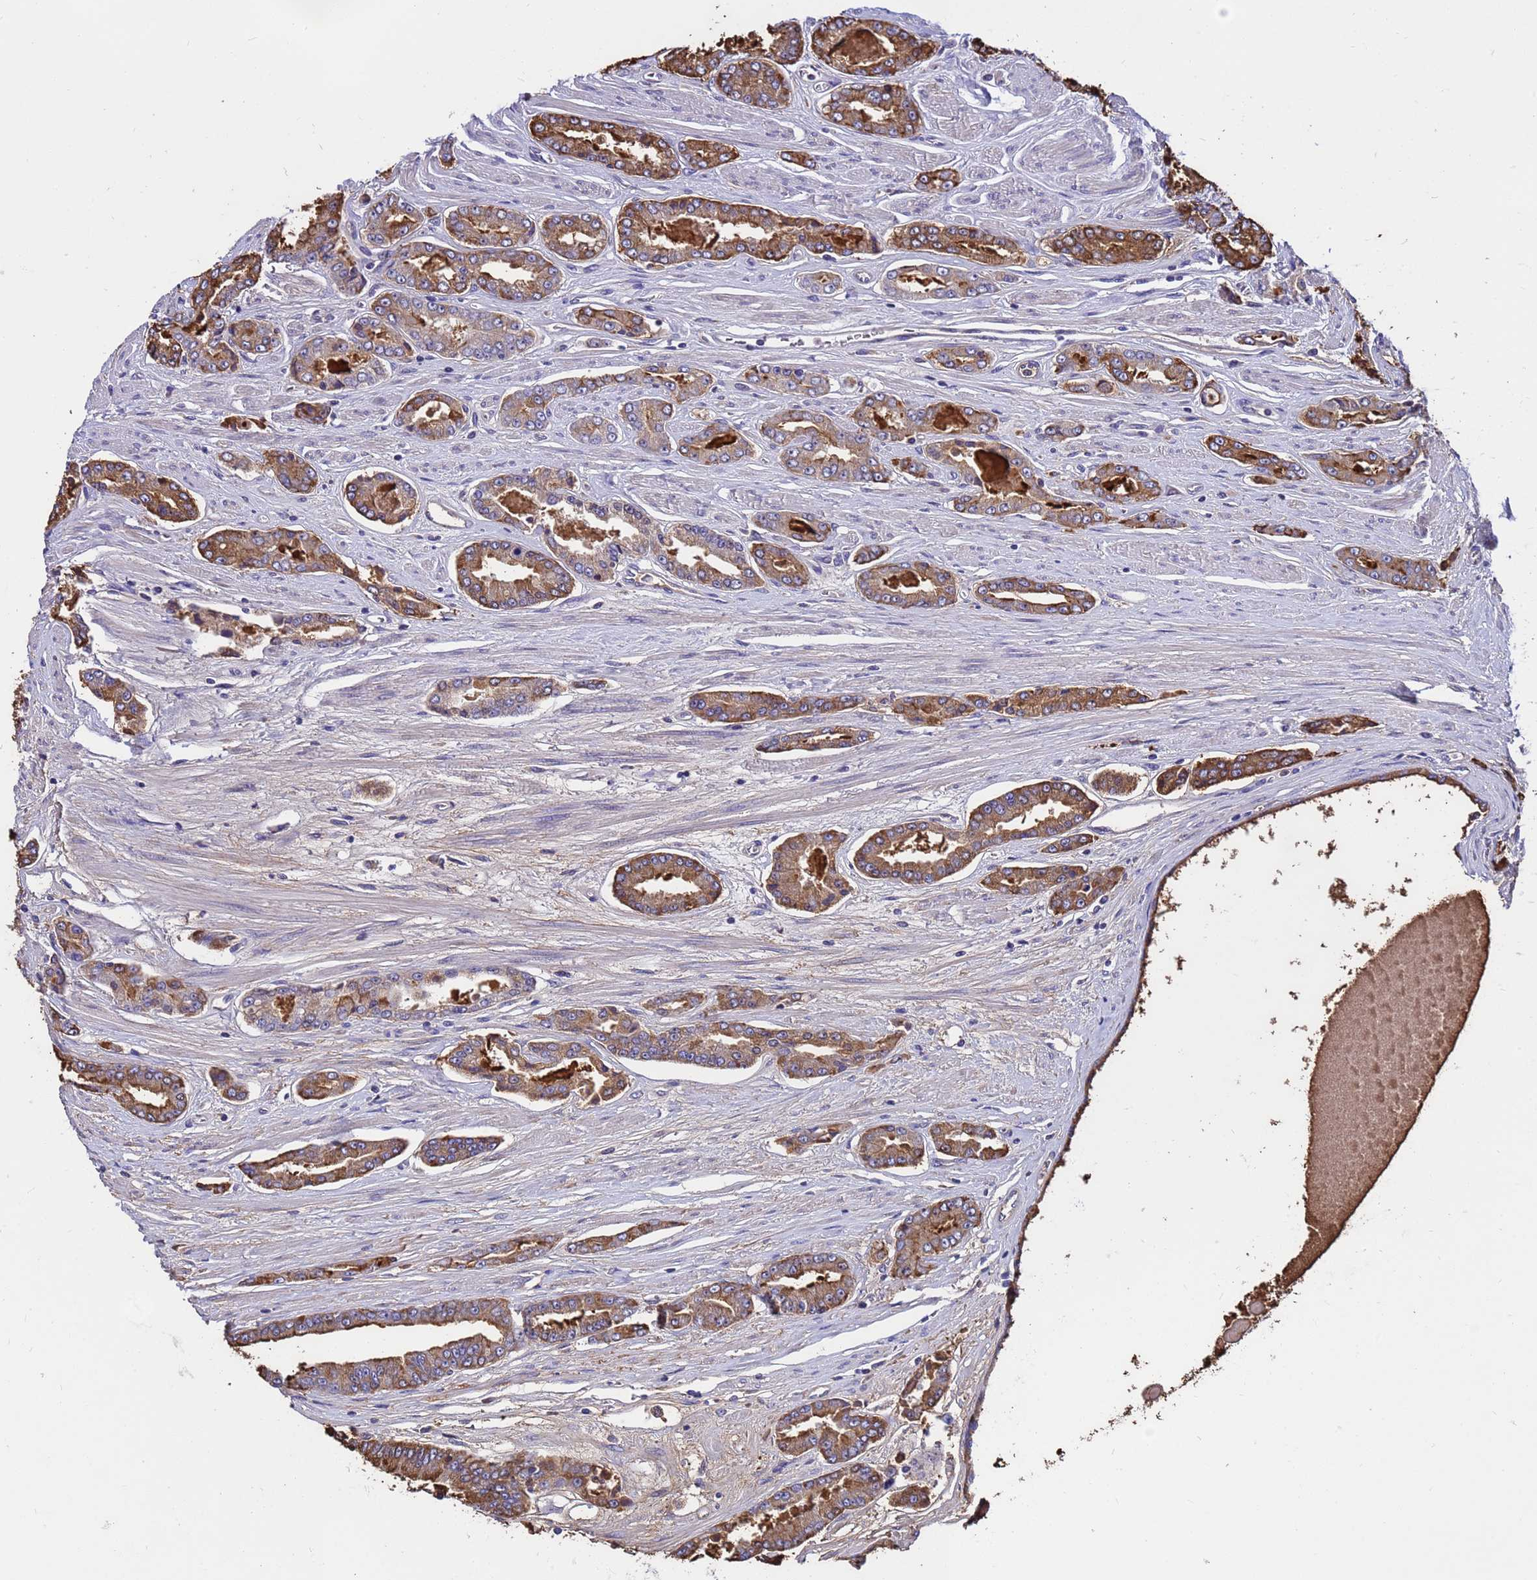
{"staining": {"intensity": "moderate", "quantity": "25%-75%", "location": "cytoplasmic/membranous"}, "tissue": "prostate cancer", "cell_type": "Tumor cells", "image_type": "cancer", "snomed": [{"axis": "morphology", "description": "Adenocarcinoma, High grade"}, {"axis": "topography", "description": "Prostate"}], "caption": "Immunohistochemistry (IHC) micrograph of neoplastic tissue: high-grade adenocarcinoma (prostate) stained using IHC exhibits medium levels of moderate protein expression localized specifically in the cytoplasmic/membranous of tumor cells, appearing as a cytoplasmic/membranous brown color.", "gene": "GET3", "patient": {"sex": "male", "age": 74}}